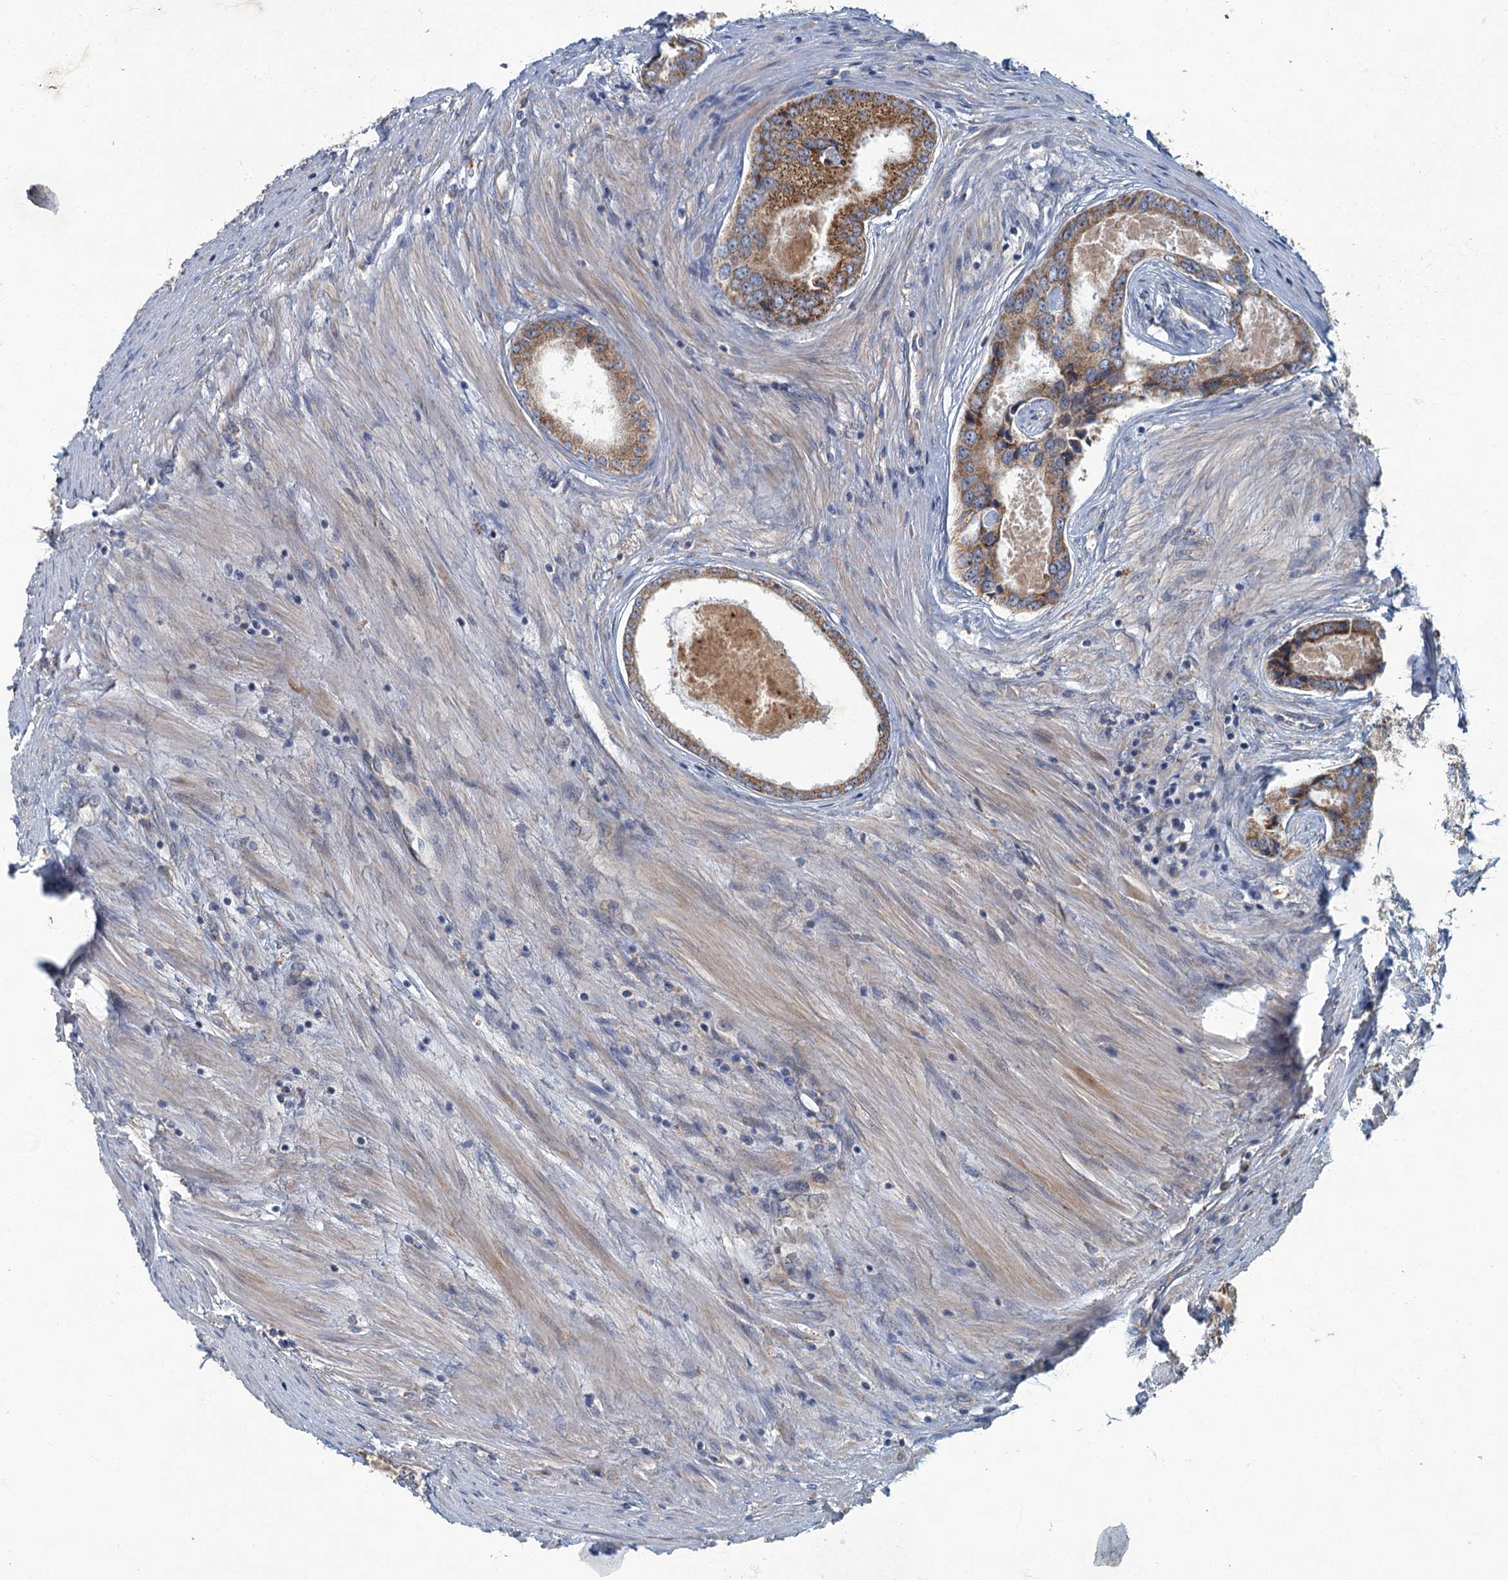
{"staining": {"intensity": "moderate", "quantity": ">75%", "location": "cytoplasmic/membranous"}, "tissue": "prostate cancer", "cell_type": "Tumor cells", "image_type": "cancer", "snomed": [{"axis": "morphology", "description": "Adenocarcinoma, Low grade"}, {"axis": "topography", "description": "Prostate"}], "caption": "A high-resolution image shows immunohistochemistry (IHC) staining of prostate cancer, which displays moderate cytoplasmic/membranous staining in approximately >75% of tumor cells. Nuclei are stained in blue.", "gene": "SPDYC", "patient": {"sex": "male", "age": 68}}